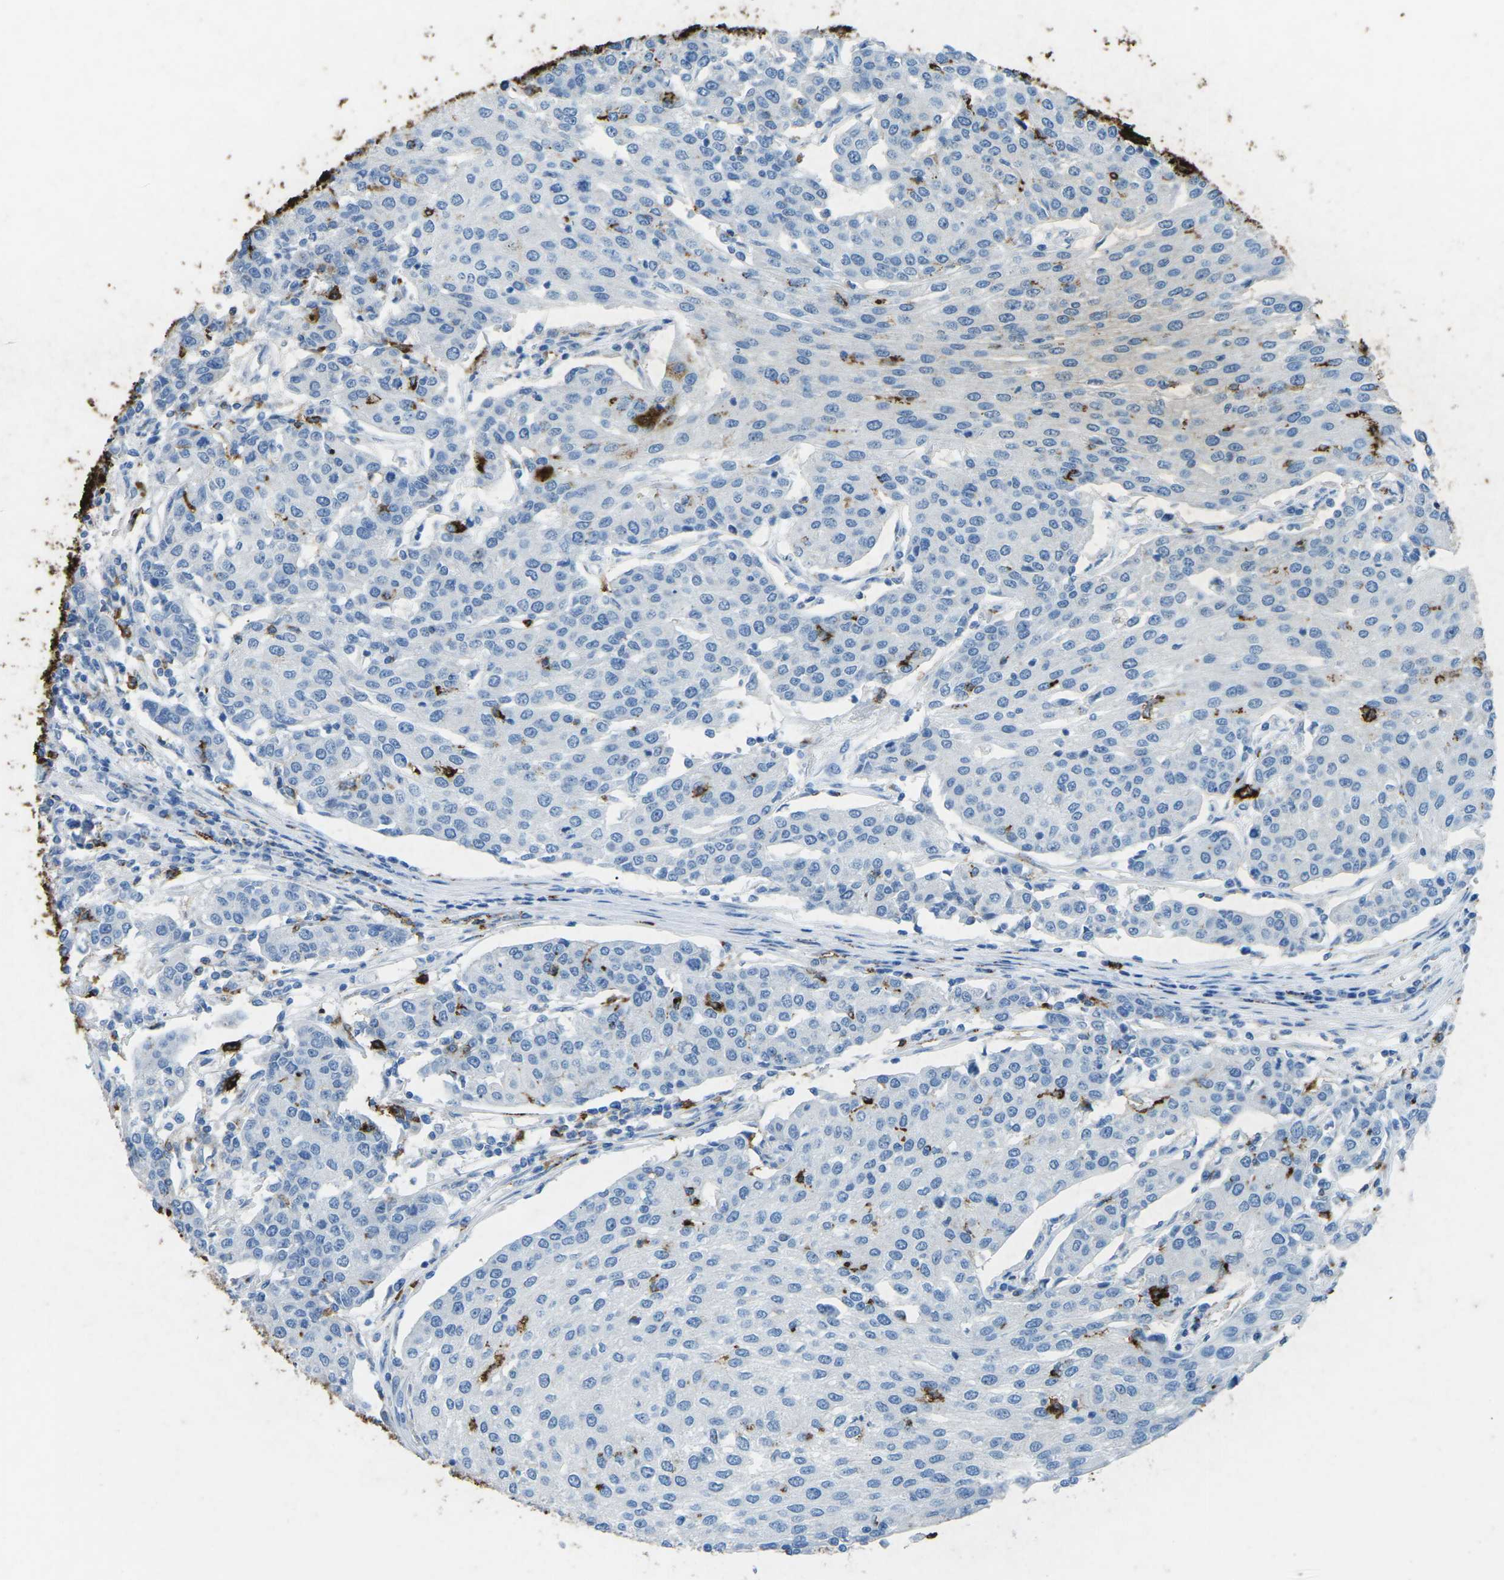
{"staining": {"intensity": "negative", "quantity": "none", "location": "none"}, "tissue": "urothelial cancer", "cell_type": "Tumor cells", "image_type": "cancer", "snomed": [{"axis": "morphology", "description": "Urothelial carcinoma, High grade"}, {"axis": "topography", "description": "Urinary bladder"}], "caption": "Human urothelial cancer stained for a protein using immunohistochemistry exhibits no expression in tumor cells.", "gene": "CTAGE1", "patient": {"sex": "female", "age": 85}}